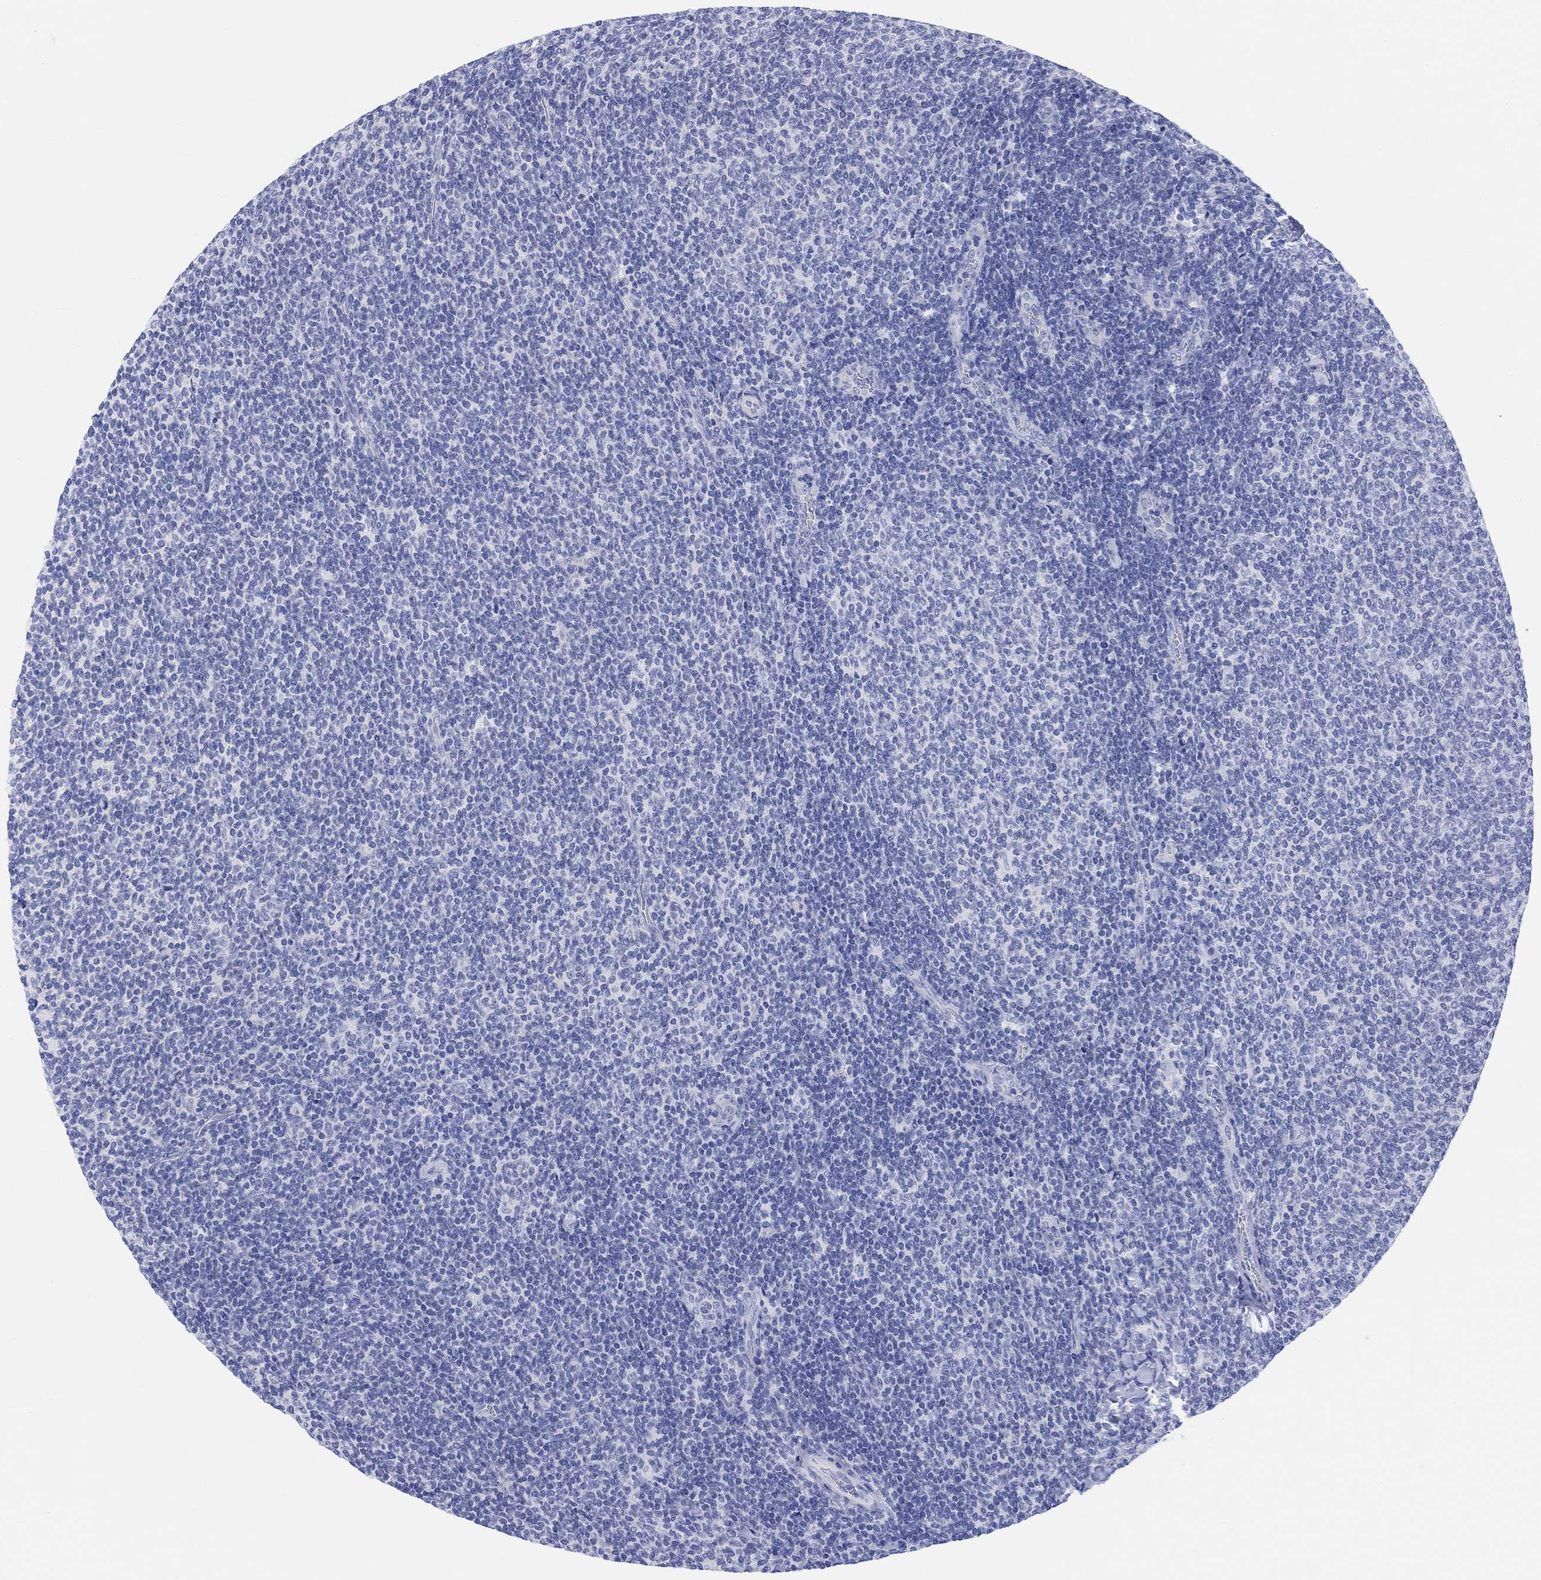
{"staining": {"intensity": "negative", "quantity": "none", "location": "none"}, "tissue": "lymphoma", "cell_type": "Tumor cells", "image_type": "cancer", "snomed": [{"axis": "morphology", "description": "Malignant lymphoma, non-Hodgkin's type, Low grade"}, {"axis": "topography", "description": "Lymph node"}], "caption": "This is an immunohistochemistry (IHC) micrograph of lymphoma. There is no expression in tumor cells.", "gene": "XIRP2", "patient": {"sex": "male", "age": 52}}